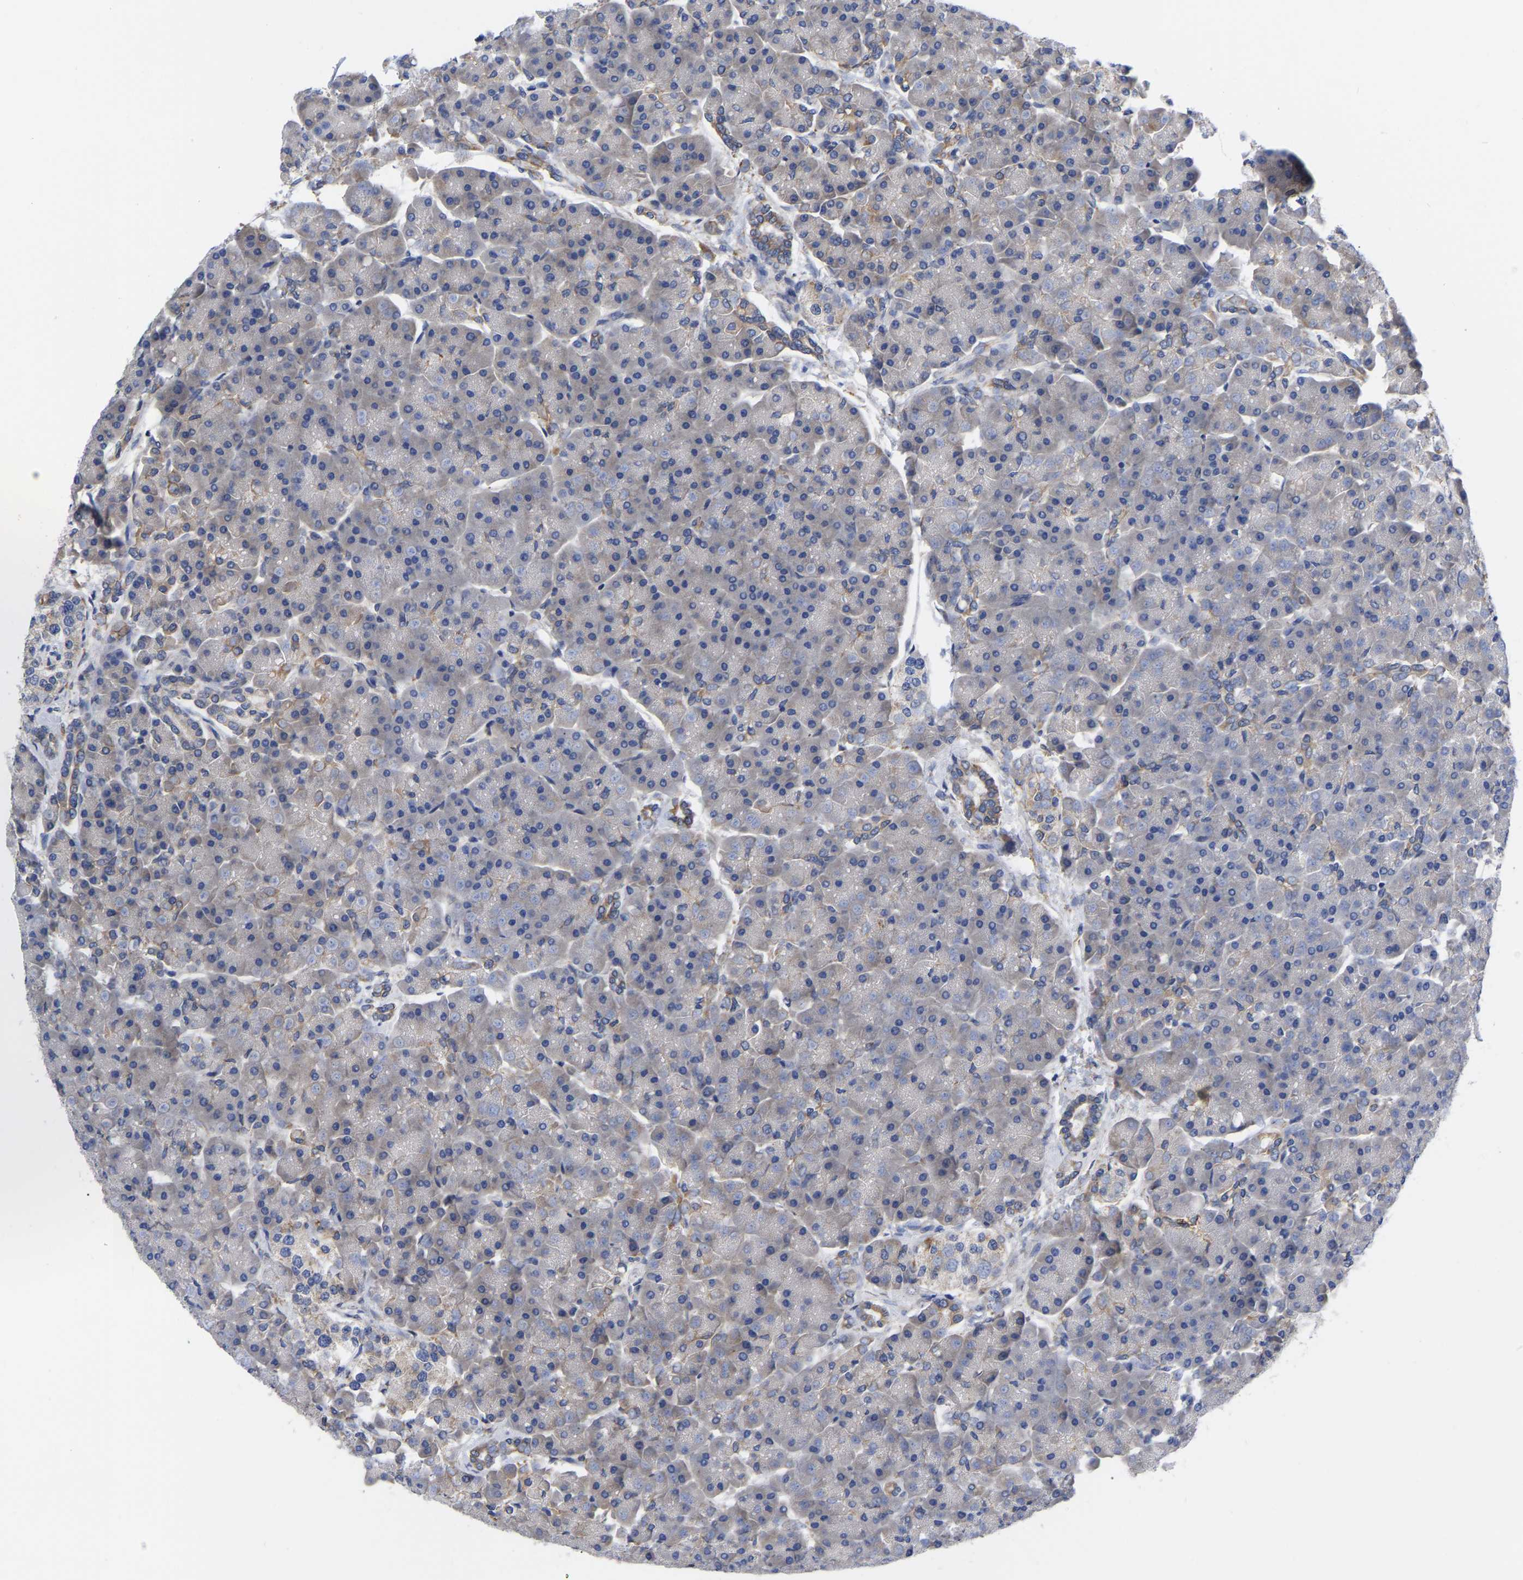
{"staining": {"intensity": "moderate", "quantity": "<25%", "location": "cytoplasmic/membranous"}, "tissue": "pancreas", "cell_type": "Exocrine glandular cells", "image_type": "normal", "snomed": [{"axis": "morphology", "description": "Normal tissue, NOS"}, {"axis": "topography", "description": "Pancreas"}], "caption": "Immunohistochemical staining of normal human pancreas shows moderate cytoplasmic/membranous protein expression in about <25% of exocrine glandular cells.", "gene": "CFAP298", "patient": {"sex": "female", "age": 70}}